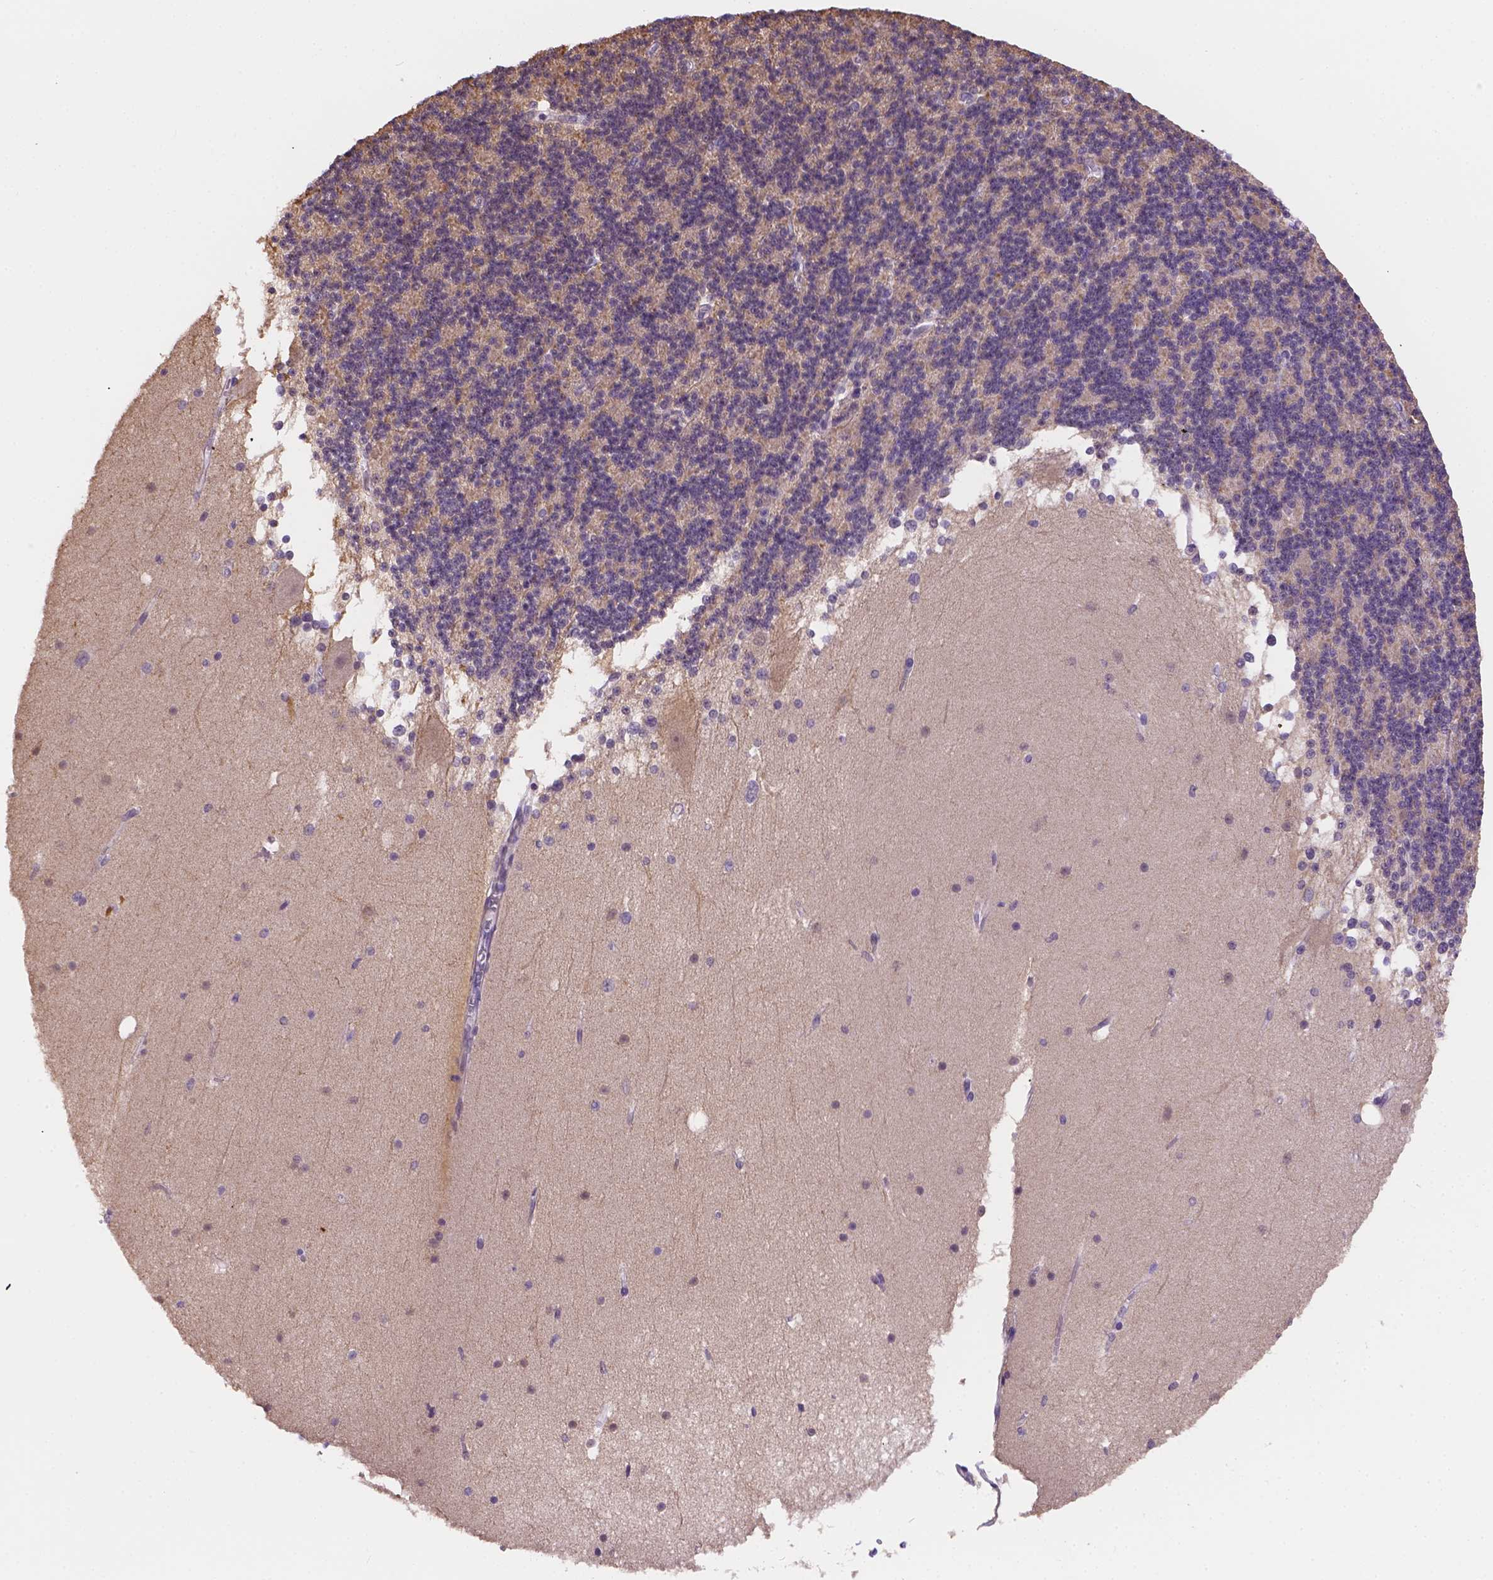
{"staining": {"intensity": "weak", "quantity": "25%-75%", "location": "cytoplasmic/membranous"}, "tissue": "cerebellum", "cell_type": "Cells in granular layer", "image_type": "normal", "snomed": [{"axis": "morphology", "description": "Normal tissue, NOS"}, {"axis": "topography", "description": "Cerebellum"}], "caption": "Protein expression analysis of unremarkable cerebellum shows weak cytoplasmic/membranous expression in approximately 25%-75% of cells in granular layer. (IHC, brightfield microscopy, high magnification).", "gene": "NXPE2", "patient": {"sex": "female", "age": 19}}